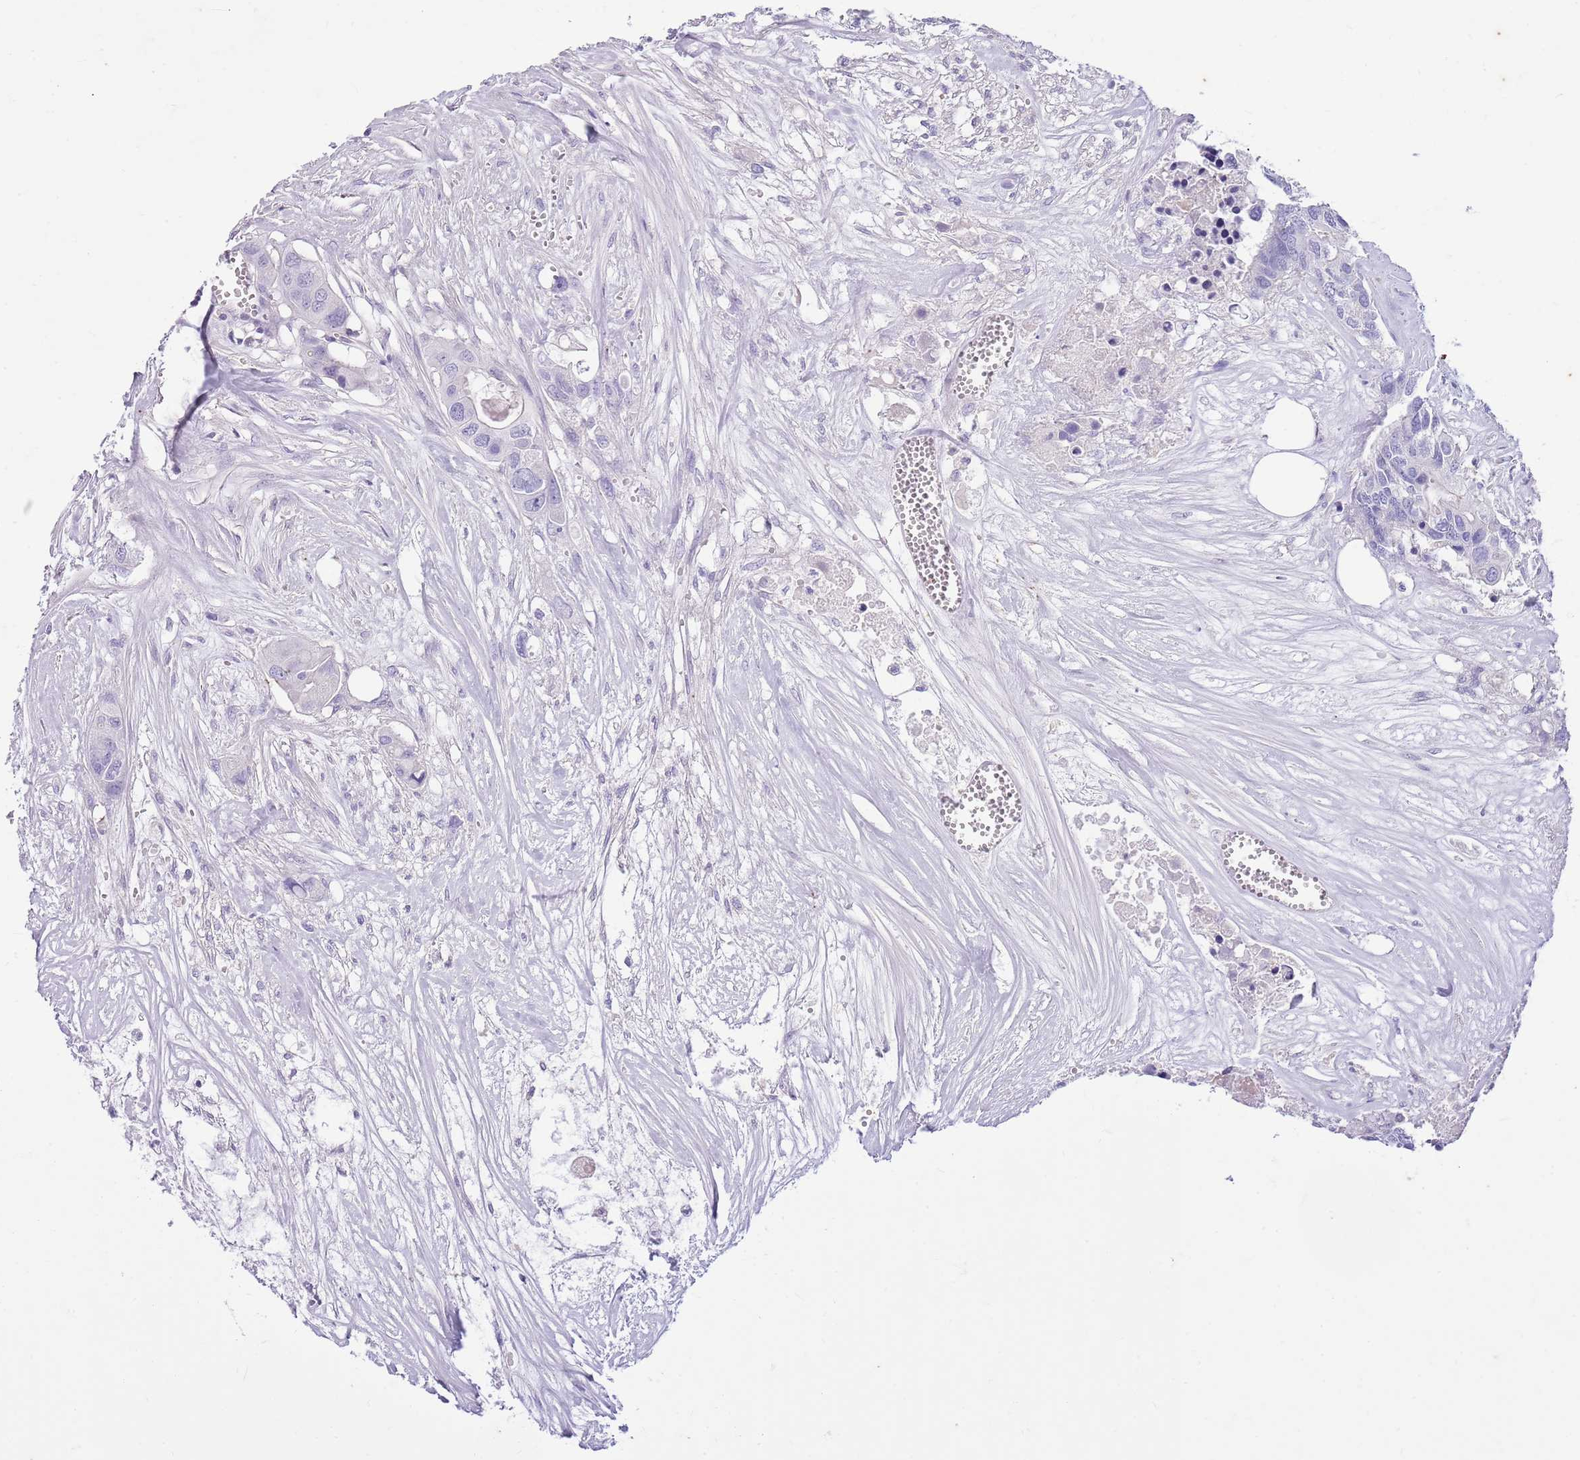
{"staining": {"intensity": "negative", "quantity": "none", "location": "none"}, "tissue": "colorectal cancer", "cell_type": "Tumor cells", "image_type": "cancer", "snomed": [{"axis": "morphology", "description": "Adenocarcinoma, NOS"}, {"axis": "topography", "description": "Colon"}], "caption": "A photomicrograph of colorectal adenocarcinoma stained for a protein exhibits no brown staining in tumor cells. The staining is performed using DAB (3,3'-diaminobenzidine) brown chromogen with nuclei counter-stained in using hematoxylin.", "gene": "CNPPD1", "patient": {"sex": "male", "age": 77}}